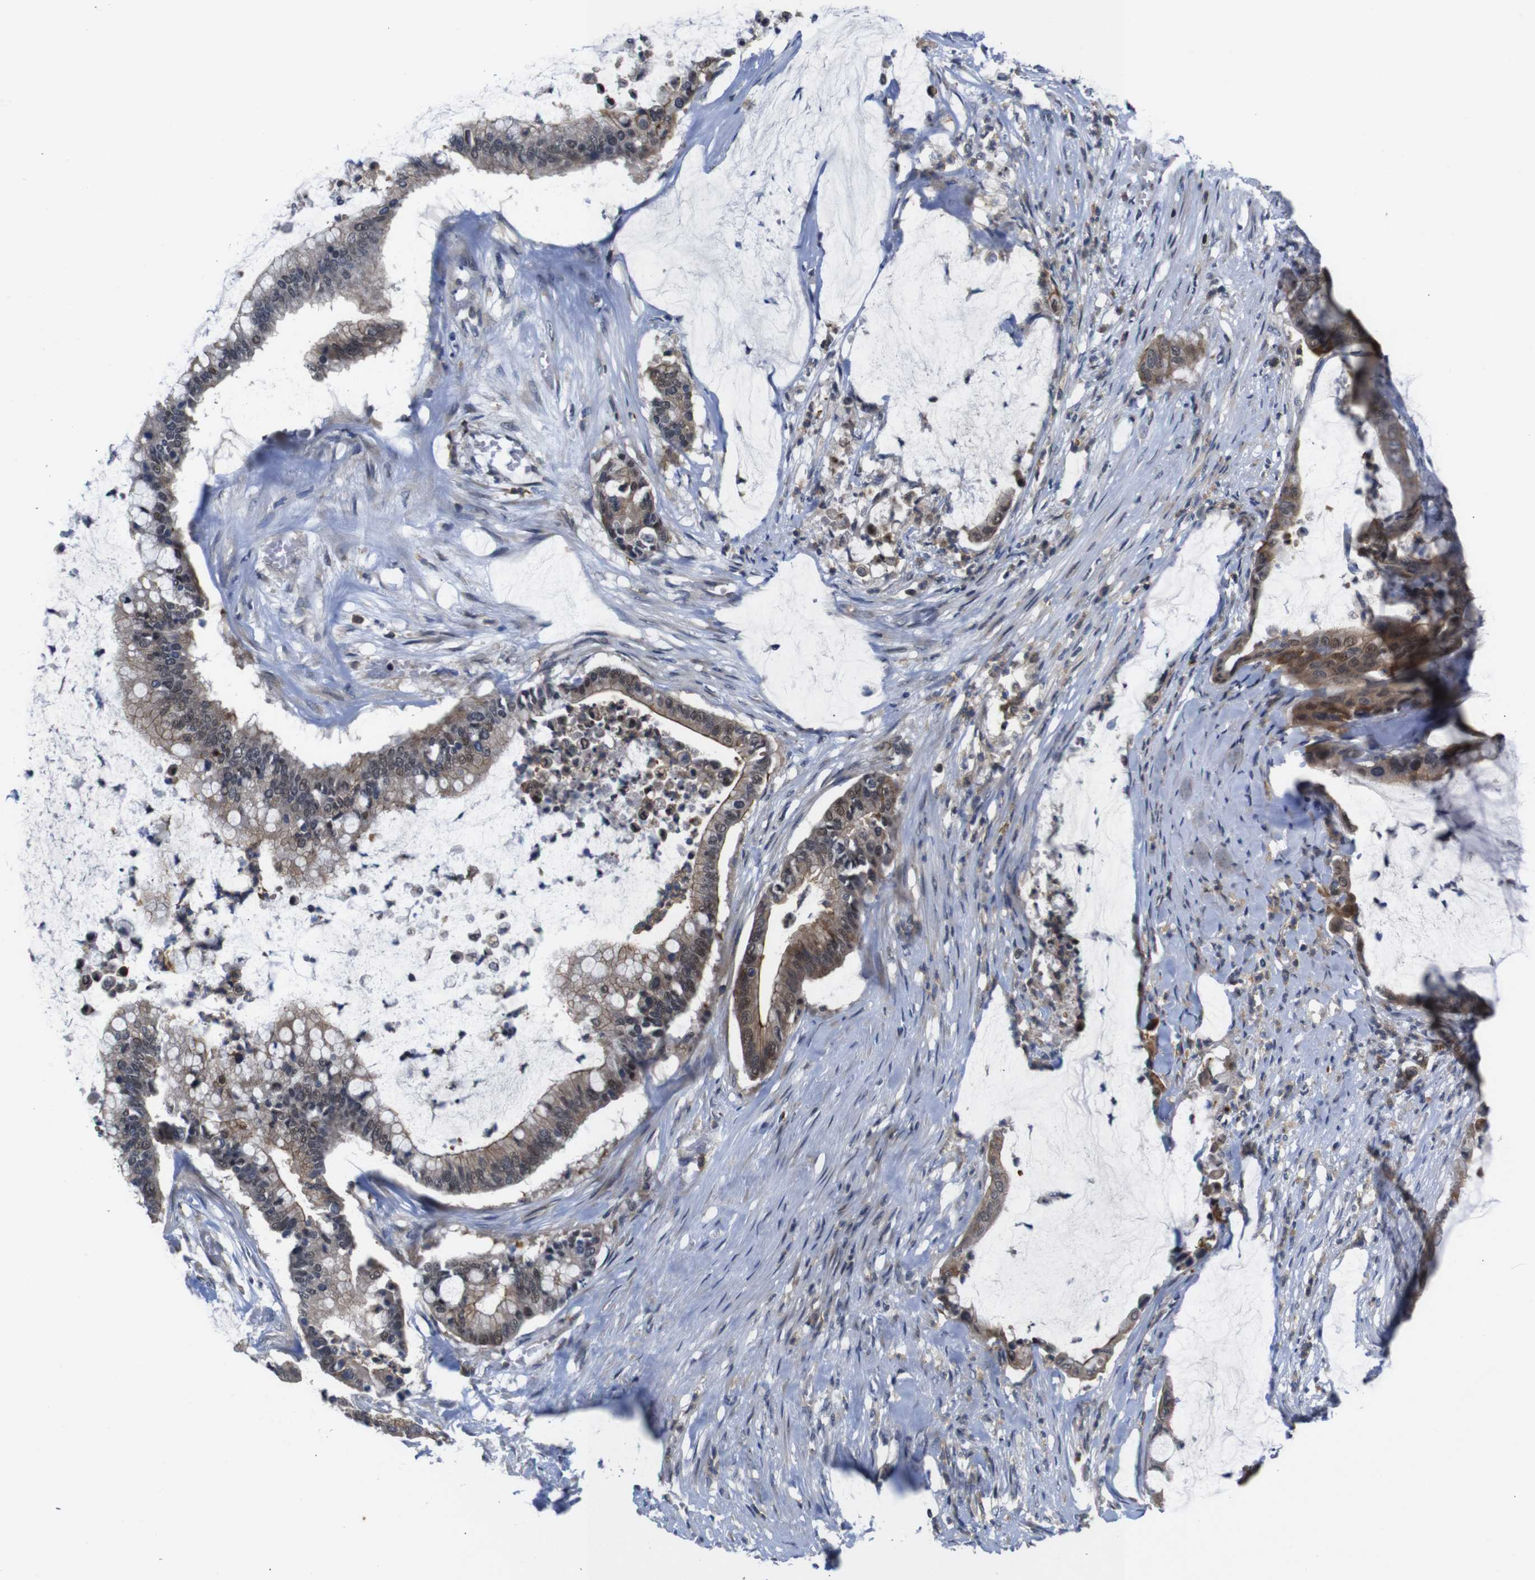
{"staining": {"intensity": "moderate", "quantity": ">75%", "location": "cytoplasmic/membranous,nuclear"}, "tissue": "pancreatic cancer", "cell_type": "Tumor cells", "image_type": "cancer", "snomed": [{"axis": "morphology", "description": "Adenocarcinoma, NOS"}, {"axis": "topography", "description": "Pancreas"}], "caption": "There is medium levels of moderate cytoplasmic/membranous and nuclear expression in tumor cells of pancreatic adenocarcinoma, as demonstrated by immunohistochemical staining (brown color).", "gene": "BRWD3", "patient": {"sex": "male", "age": 41}}